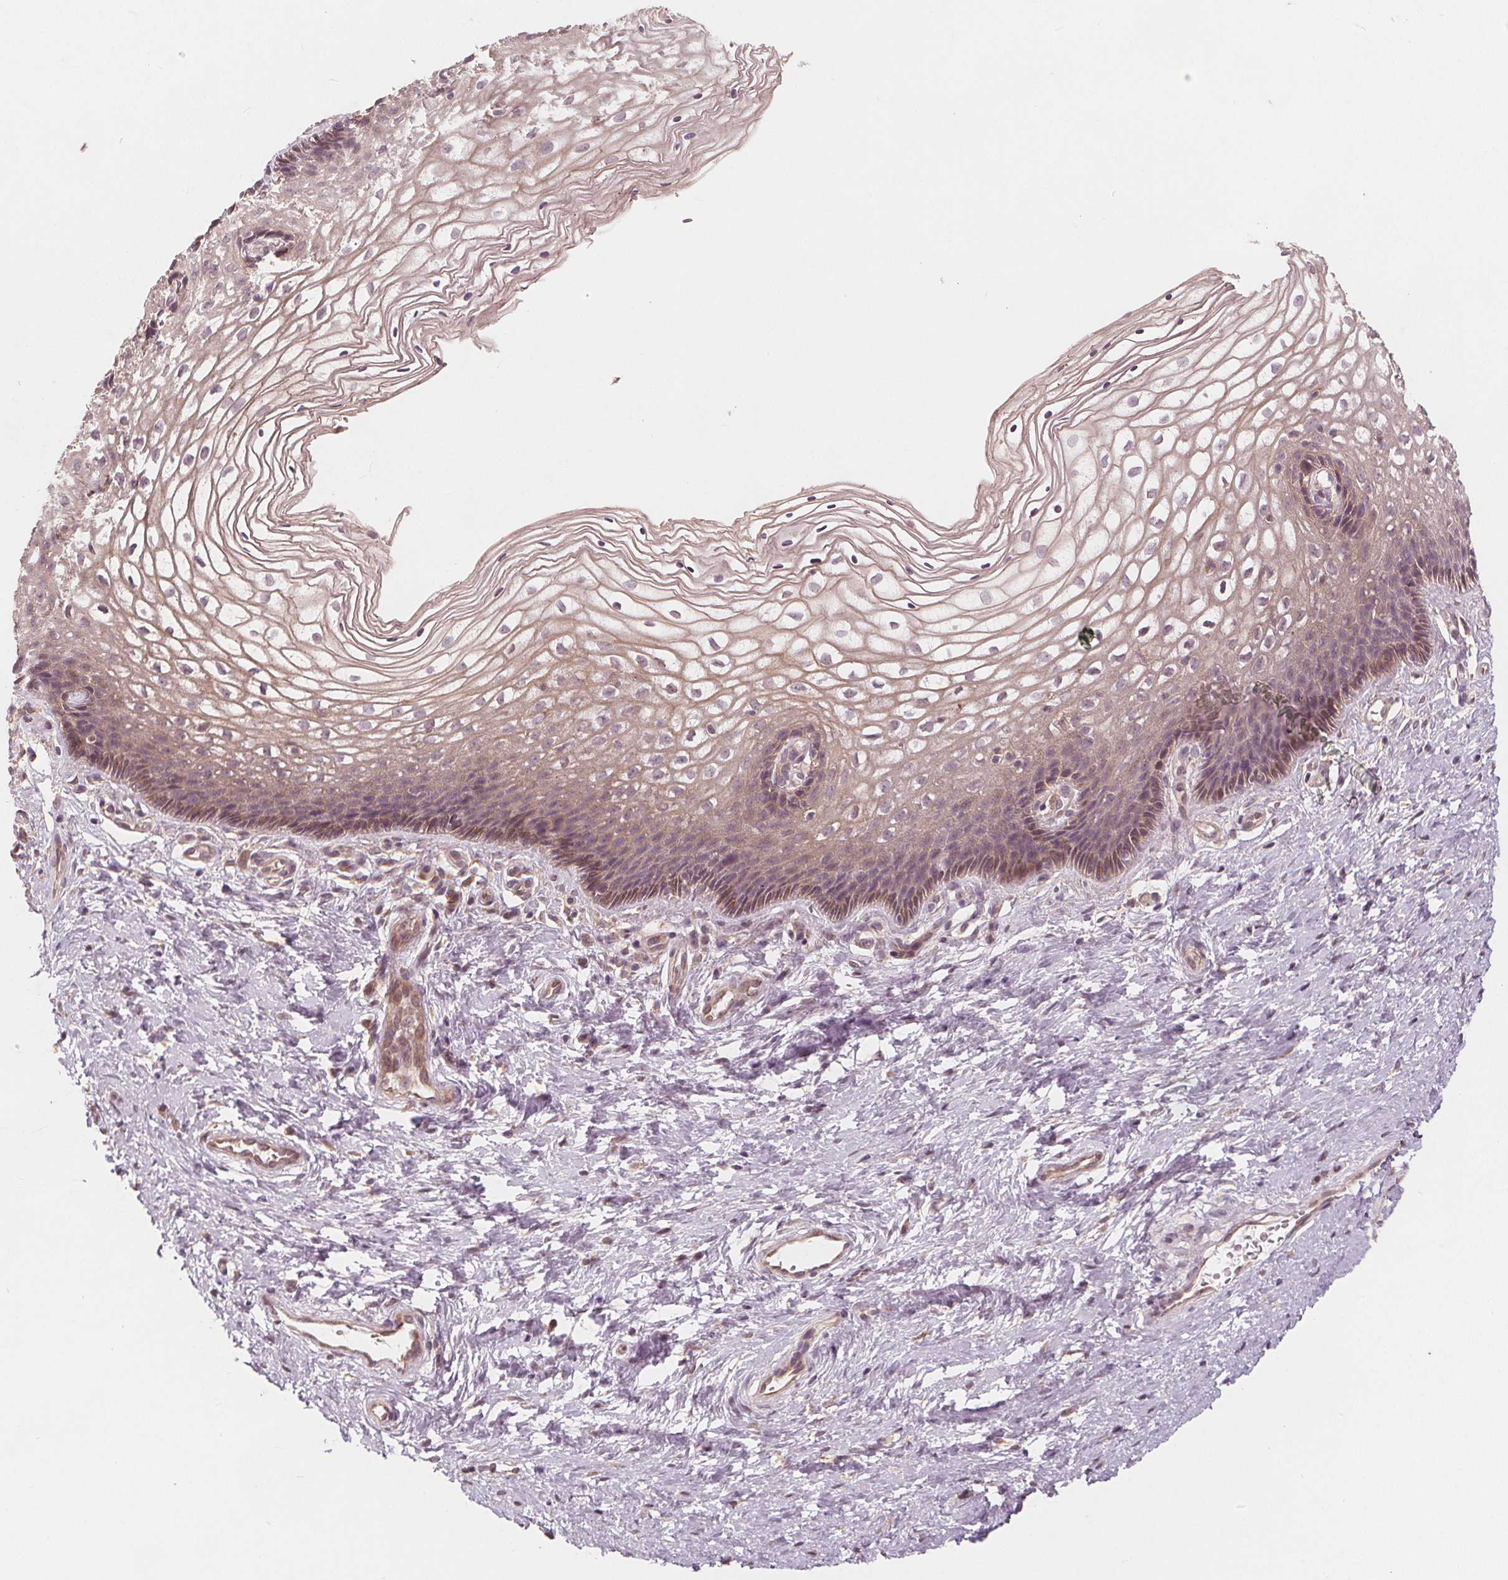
{"staining": {"intensity": "weak", "quantity": ">75%", "location": "cytoplasmic/membranous"}, "tissue": "cervix", "cell_type": "Glandular cells", "image_type": "normal", "snomed": [{"axis": "morphology", "description": "Normal tissue, NOS"}, {"axis": "topography", "description": "Cervix"}], "caption": "Immunohistochemical staining of benign human cervix demonstrates weak cytoplasmic/membranous protein positivity in about >75% of glandular cells. The staining was performed using DAB, with brown indicating positive protein expression. Nuclei are stained blue with hematoxylin.", "gene": "SNX12", "patient": {"sex": "female", "age": 34}}